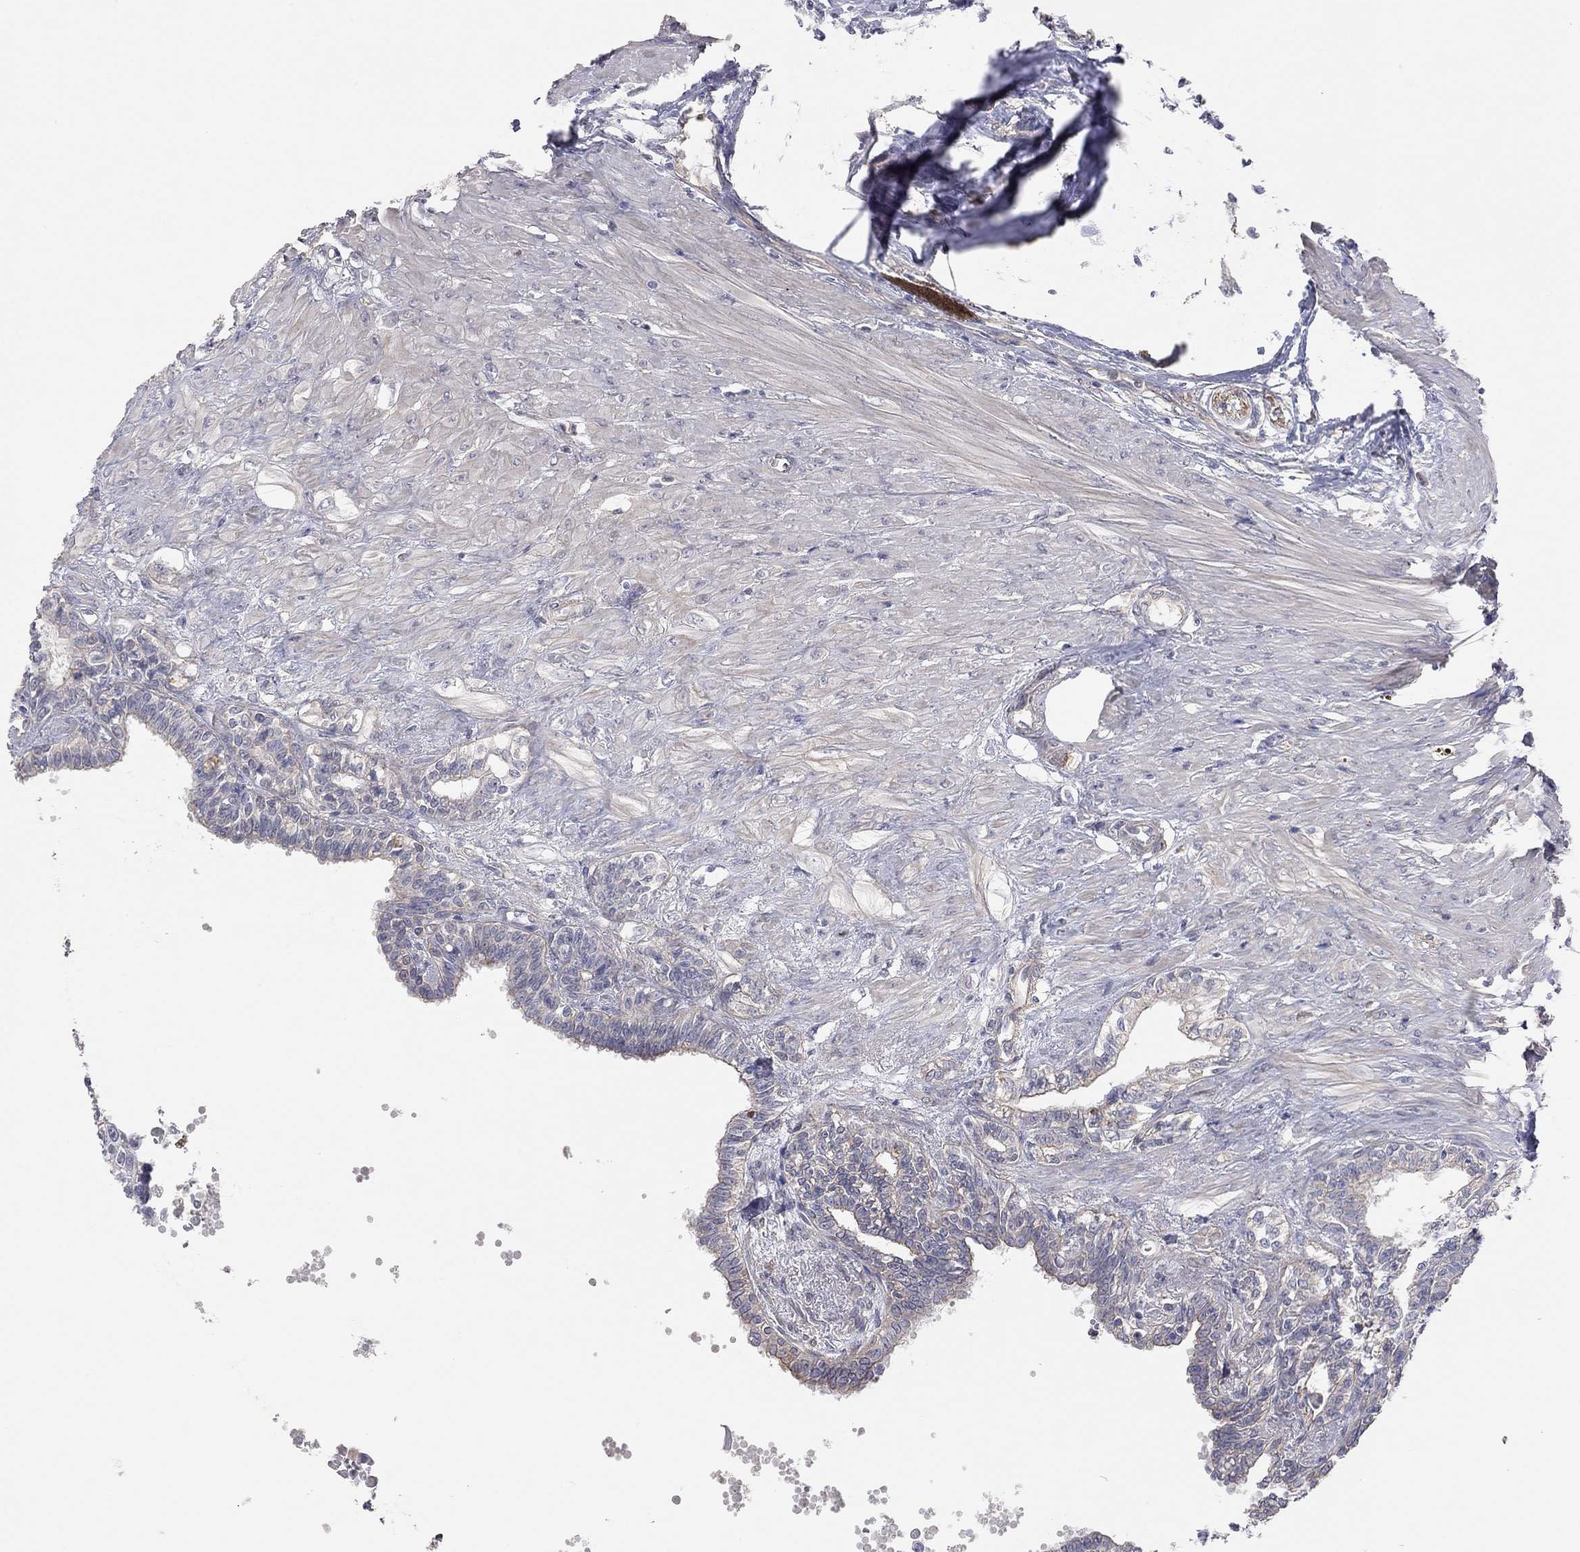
{"staining": {"intensity": "negative", "quantity": "none", "location": "none"}, "tissue": "seminal vesicle", "cell_type": "Glandular cells", "image_type": "normal", "snomed": [{"axis": "morphology", "description": "Normal tissue, NOS"}, {"axis": "morphology", "description": "Urothelial carcinoma, NOS"}, {"axis": "topography", "description": "Urinary bladder"}, {"axis": "topography", "description": "Seminal veicle"}], "caption": "High power microscopy micrograph of an IHC photomicrograph of benign seminal vesicle, revealing no significant staining in glandular cells. Brightfield microscopy of immunohistochemistry (IHC) stained with DAB (brown) and hematoxylin (blue), captured at high magnification.", "gene": "KCNB1", "patient": {"sex": "male", "age": 76}}